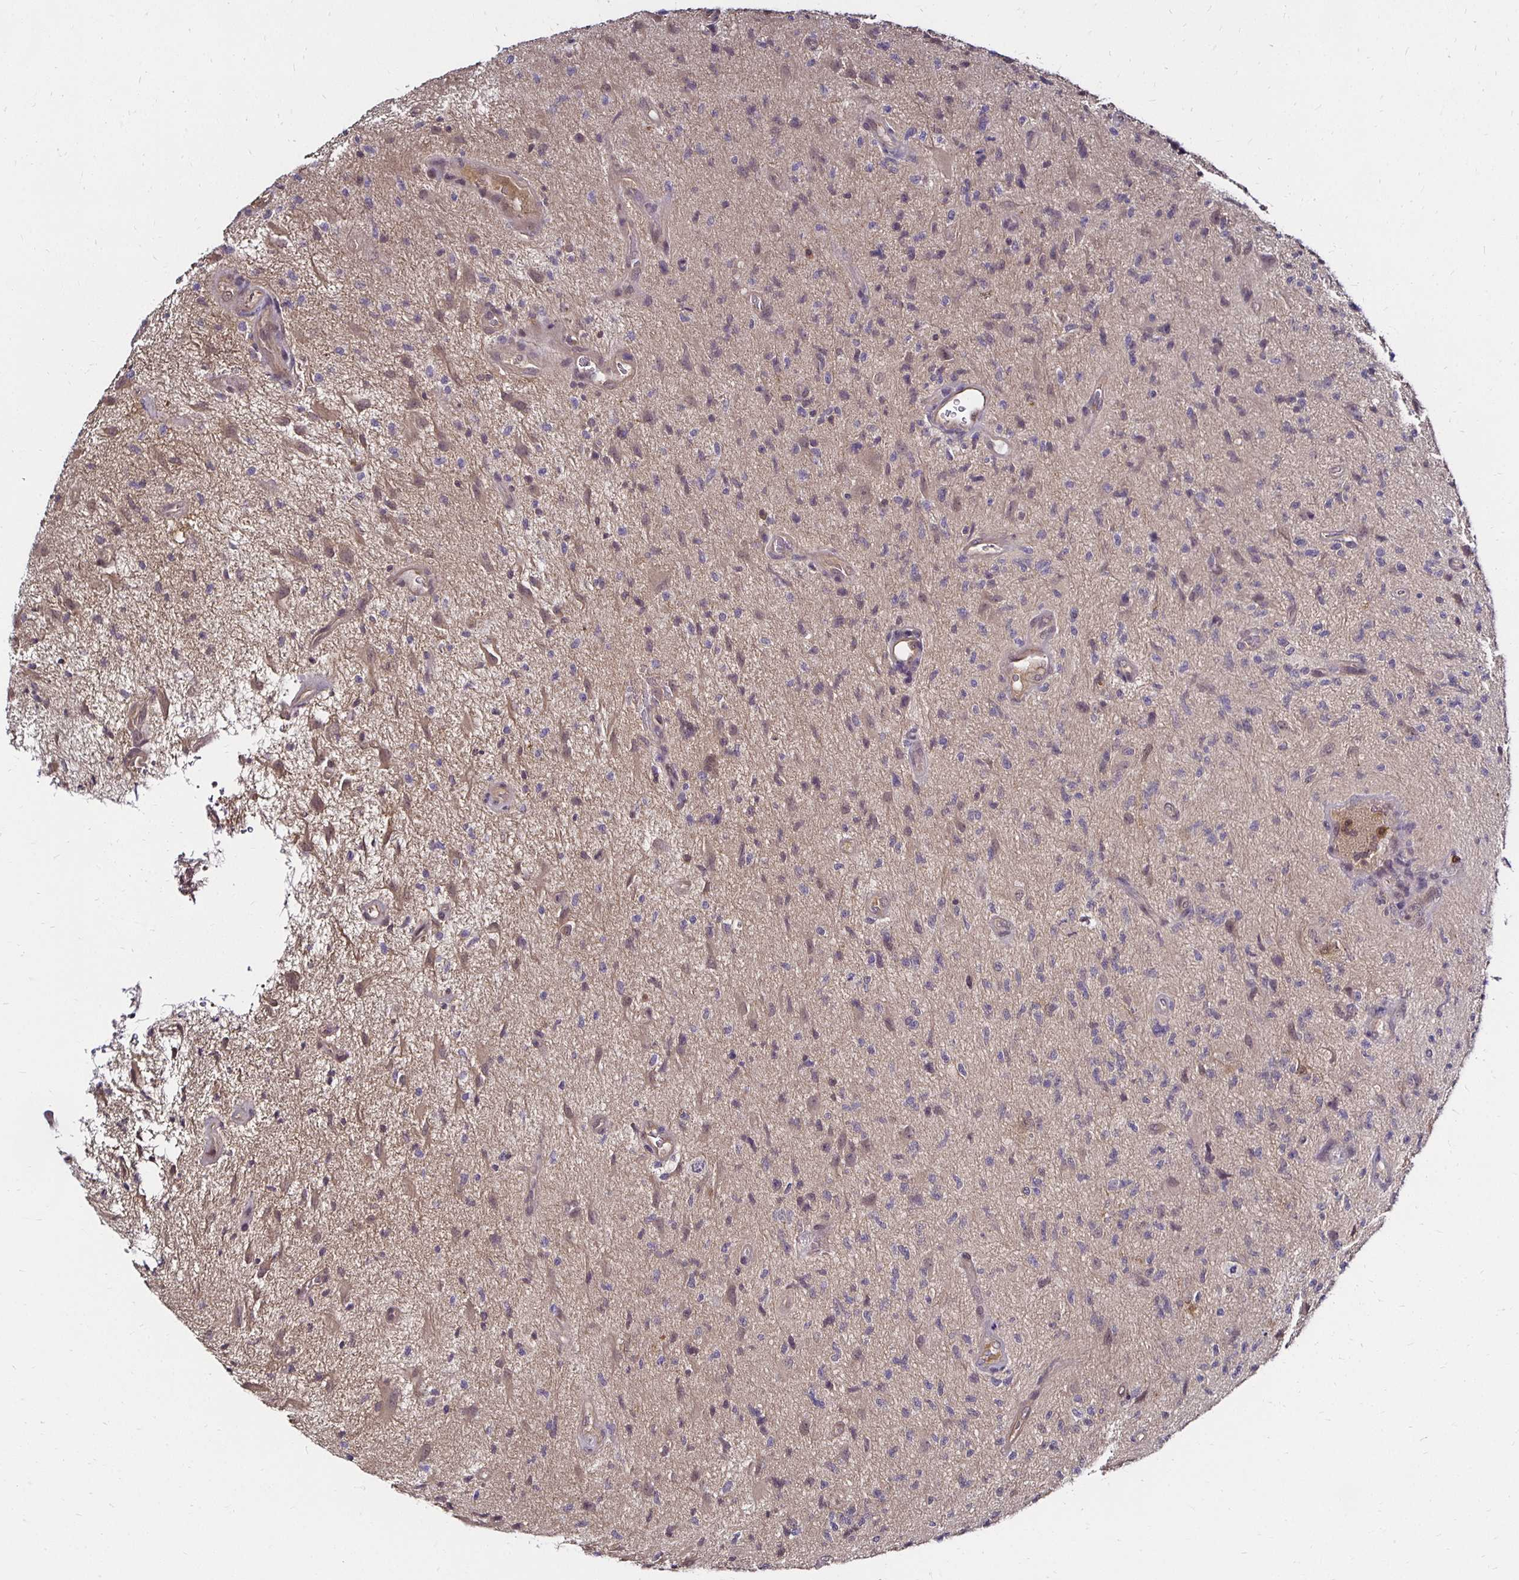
{"staining": {"intensity": "weak", "quantity": "25%-75%", "location": "cytoplasmic/membranous,nuclear"}, "tissue": "glioma", "cell_type": "Tumor cells", "image_type": "cancer", "snomed": [{"axis": "morphology", "description": "Glioma, malignant, High grade"}, {"axis": "topography", "description": "Brain"}], "caption": "Glioma was stained to show a protein in brown. There is low levels of weak cytoplasmic/membranous and nuclear expression in approximately 25%-75% of tumor cells.", "gene": "TXN", "patient": {"sex": "male", "age": 67}}